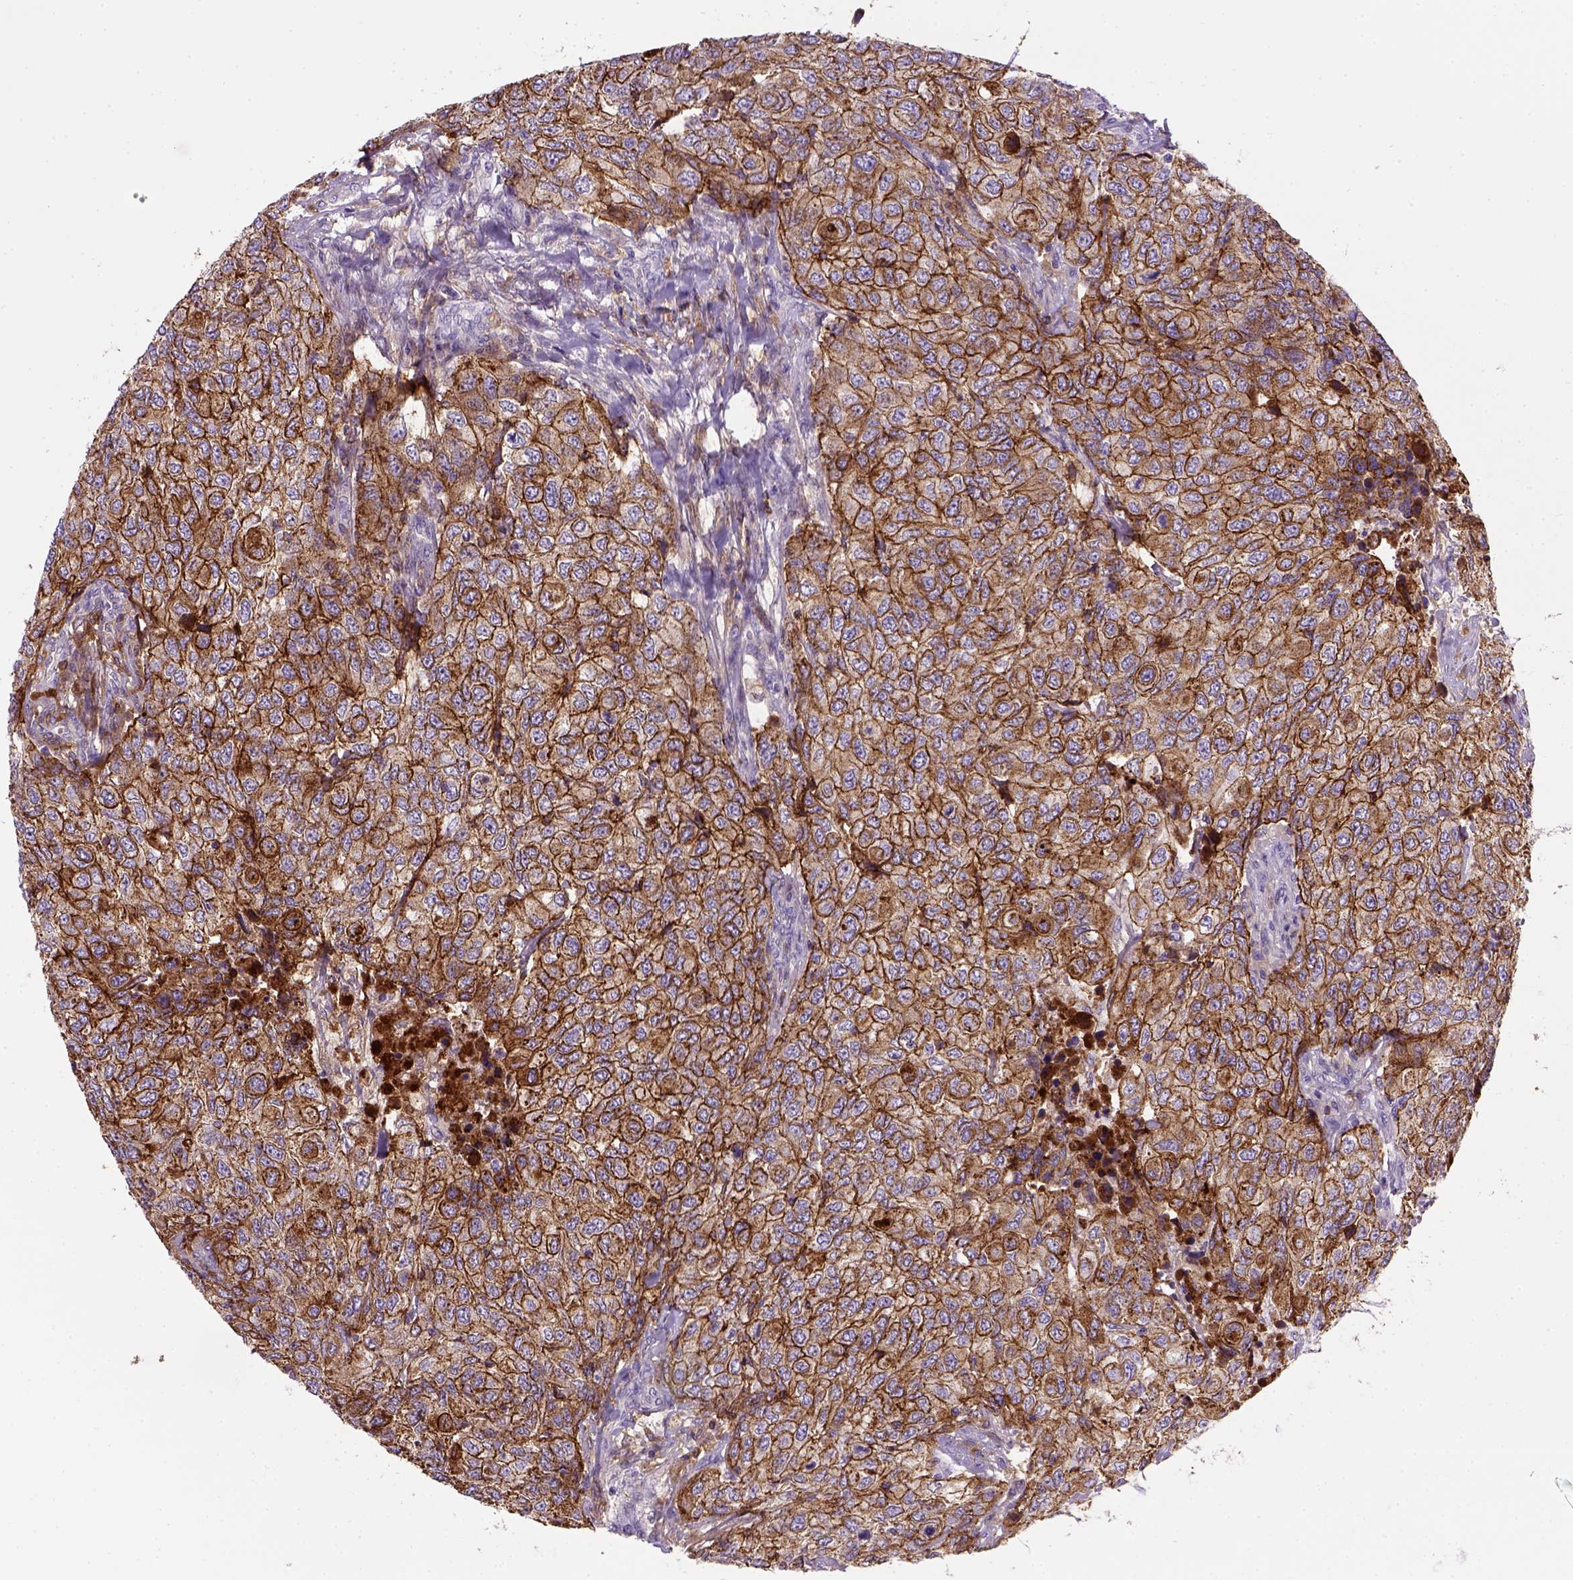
{"staining": {"intensity": "strong", "quantity": ">75%", "location": "cytoplasmic/membranous"}, "tissue": "urothelial cancer", "cell_type": "Tumor cells", "image_type": "cancer", "snomed": [{"axis": "morphology", "description": "Urothelial carcinoma, High grade"}, {"axis": "topography", "description": "Urinary bladder"}], "caption": "Immunohistochemical staining of human urothelial carcinoma (high-grade) shows strong cytoplasmic/membranous protein expression in approximately >75% of tumor cells. The protein is stained brown, and the nuclei are stained in blue (DAB (3,3'-diaminobenzidine) IHC with brightfield microscopy, high magnification).", "gene": "CDH1", "patient": {"sex": "female", "age": 78}}